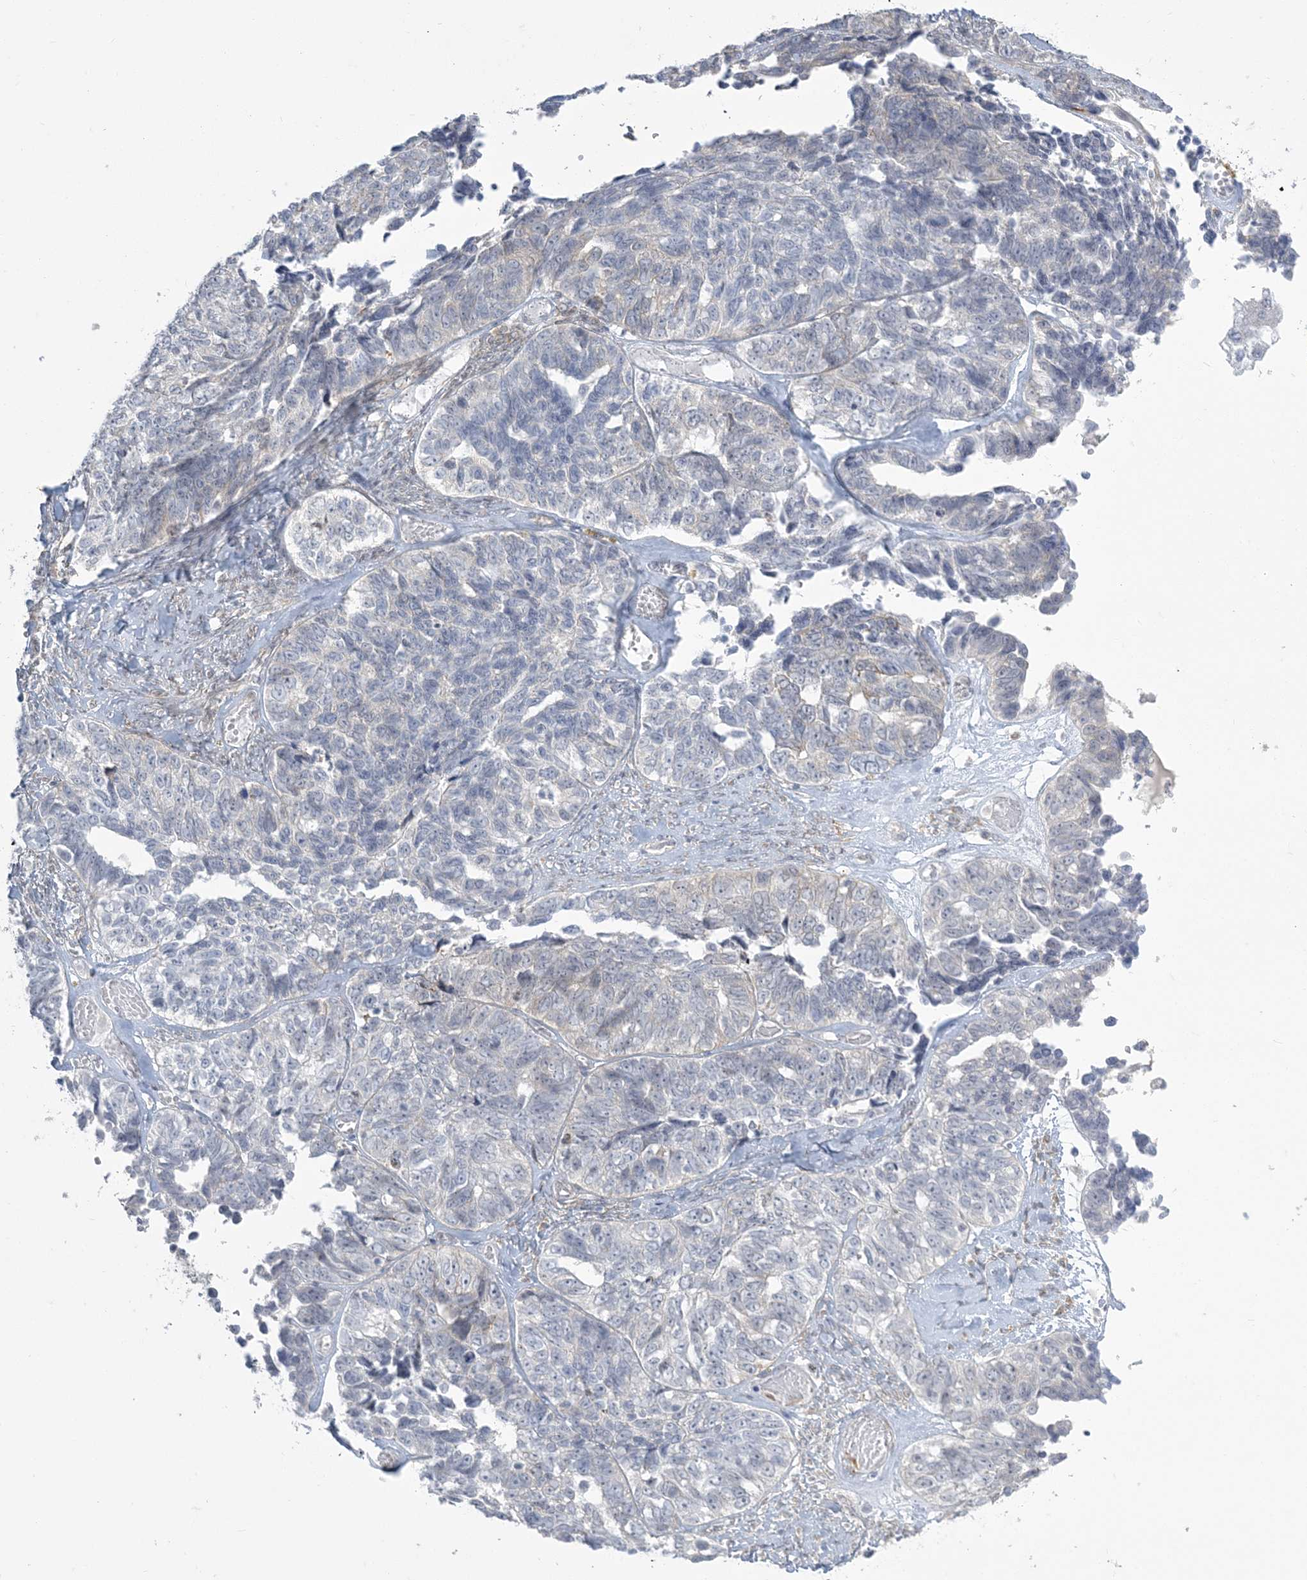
{"staining": {"intensity": "negative", "quantity": "none", "location": "none"}, "tissue": "ovarian cancer", "cell_type": "Tumor cells", "image_type": "cancer", "snomed": [{"axis": "morphology", "description": "Cystadenocarcinoma, serous, NOS"}, {"axis": "topography", "description": "Ovary"}], "caption": "High power microscopy photomicrograph of an immunohistochemistry photomicrograph of ovarian cancer (serous cystadenocarcinoma), revealing no significant expression in tumor cells.", "gene": "ZC3H6", "patient": {"sex": "female", "age": 79}}